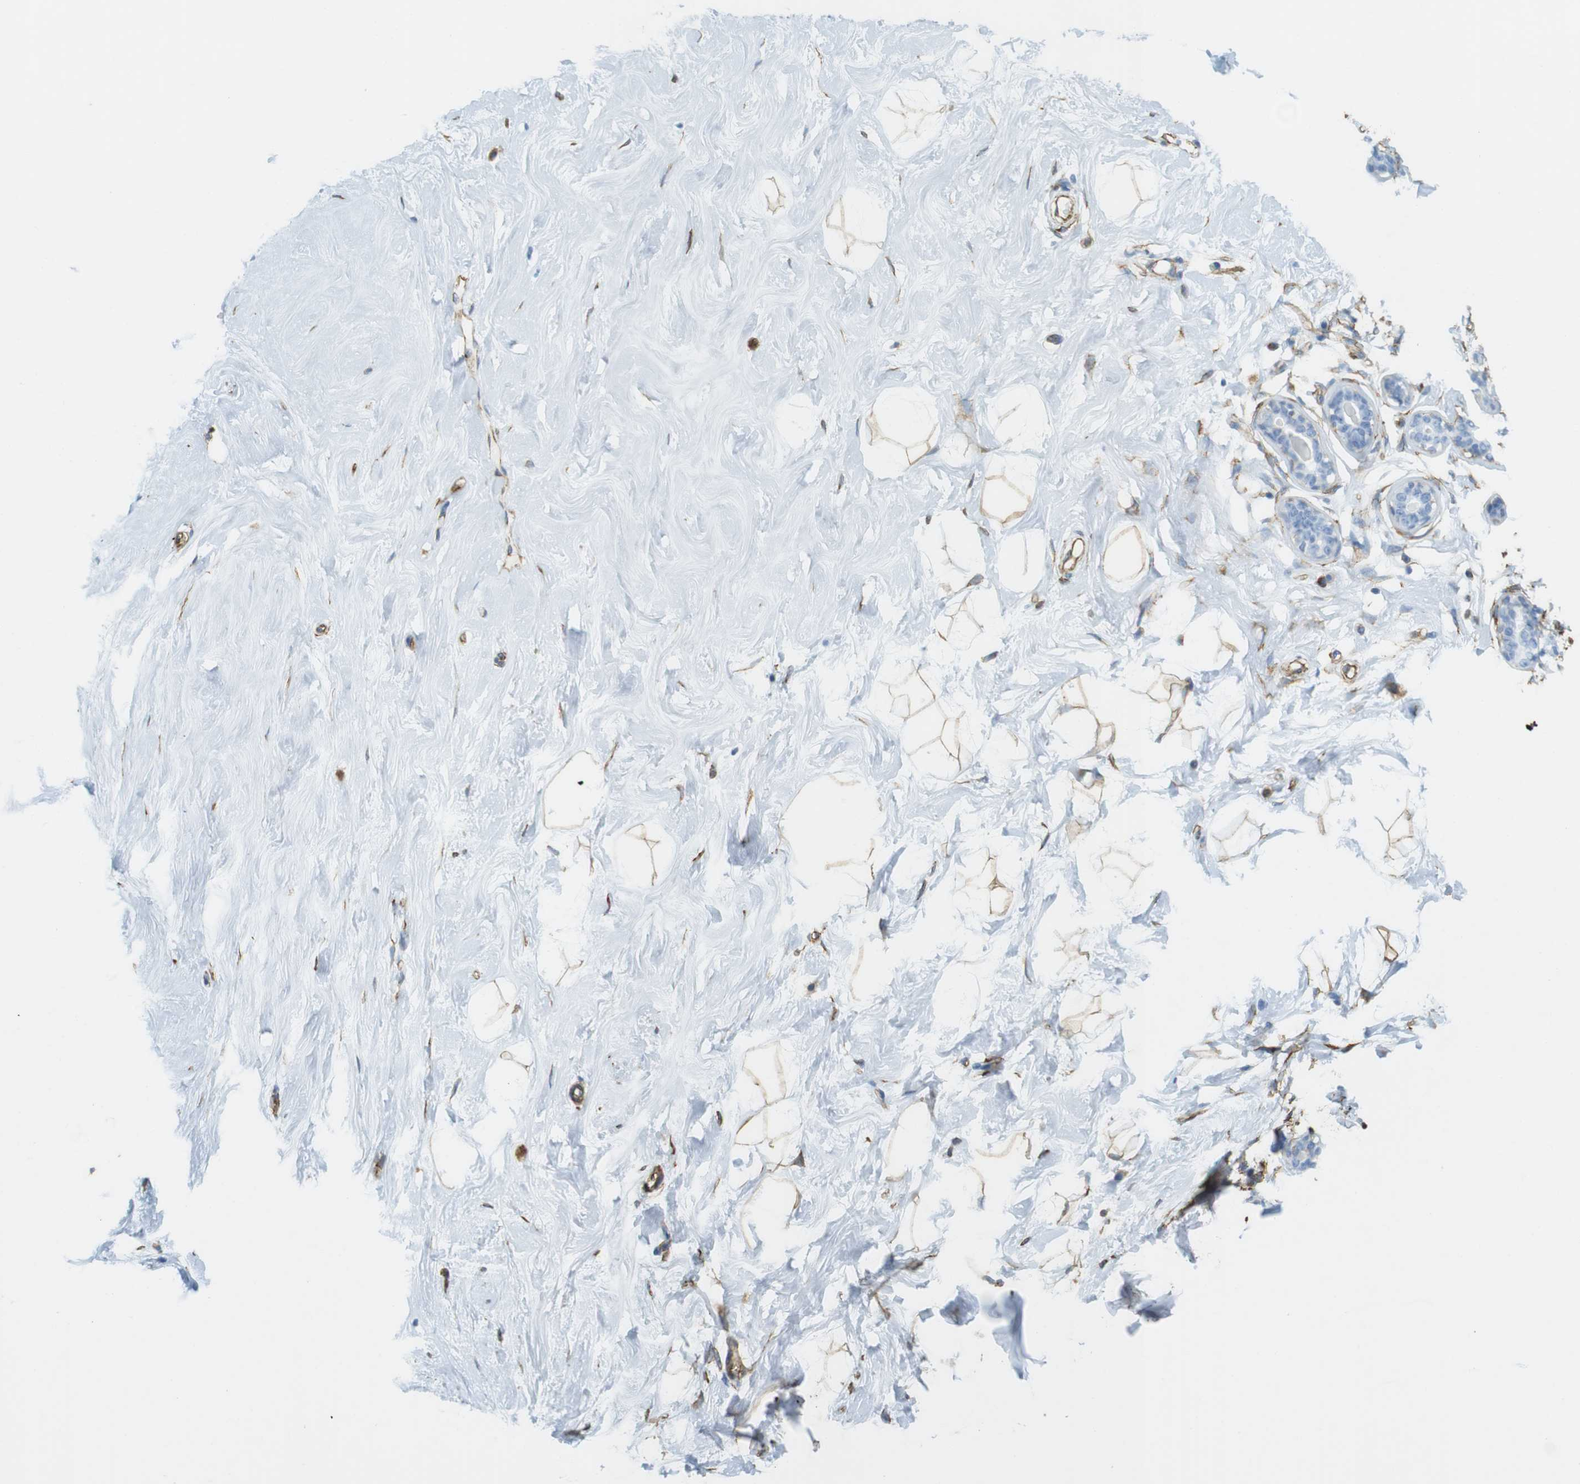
{"staining": {"intensity": "moderate", "quantity": ">75%", "location": "cytoplasmic/membranous"}, "tissue": "breast", "cell_type": "Adipocytes", "image_type": "normal", "snomed": [{"axis": "morphology", "description": "Normal tissue, NOS"}, {"axis": "topography", "description": "Breast"}], "caption": "This photomicrograph shows unremarkable breast stained with immunohistochemistry to label a protein in brown. The cytoplasmic/membranous of adipocytes show moderate positivity for the protein. Nuclei are counter-stained blue.", "gene": "MS4A10", "patient": {"sex": "female", "age": 23}}